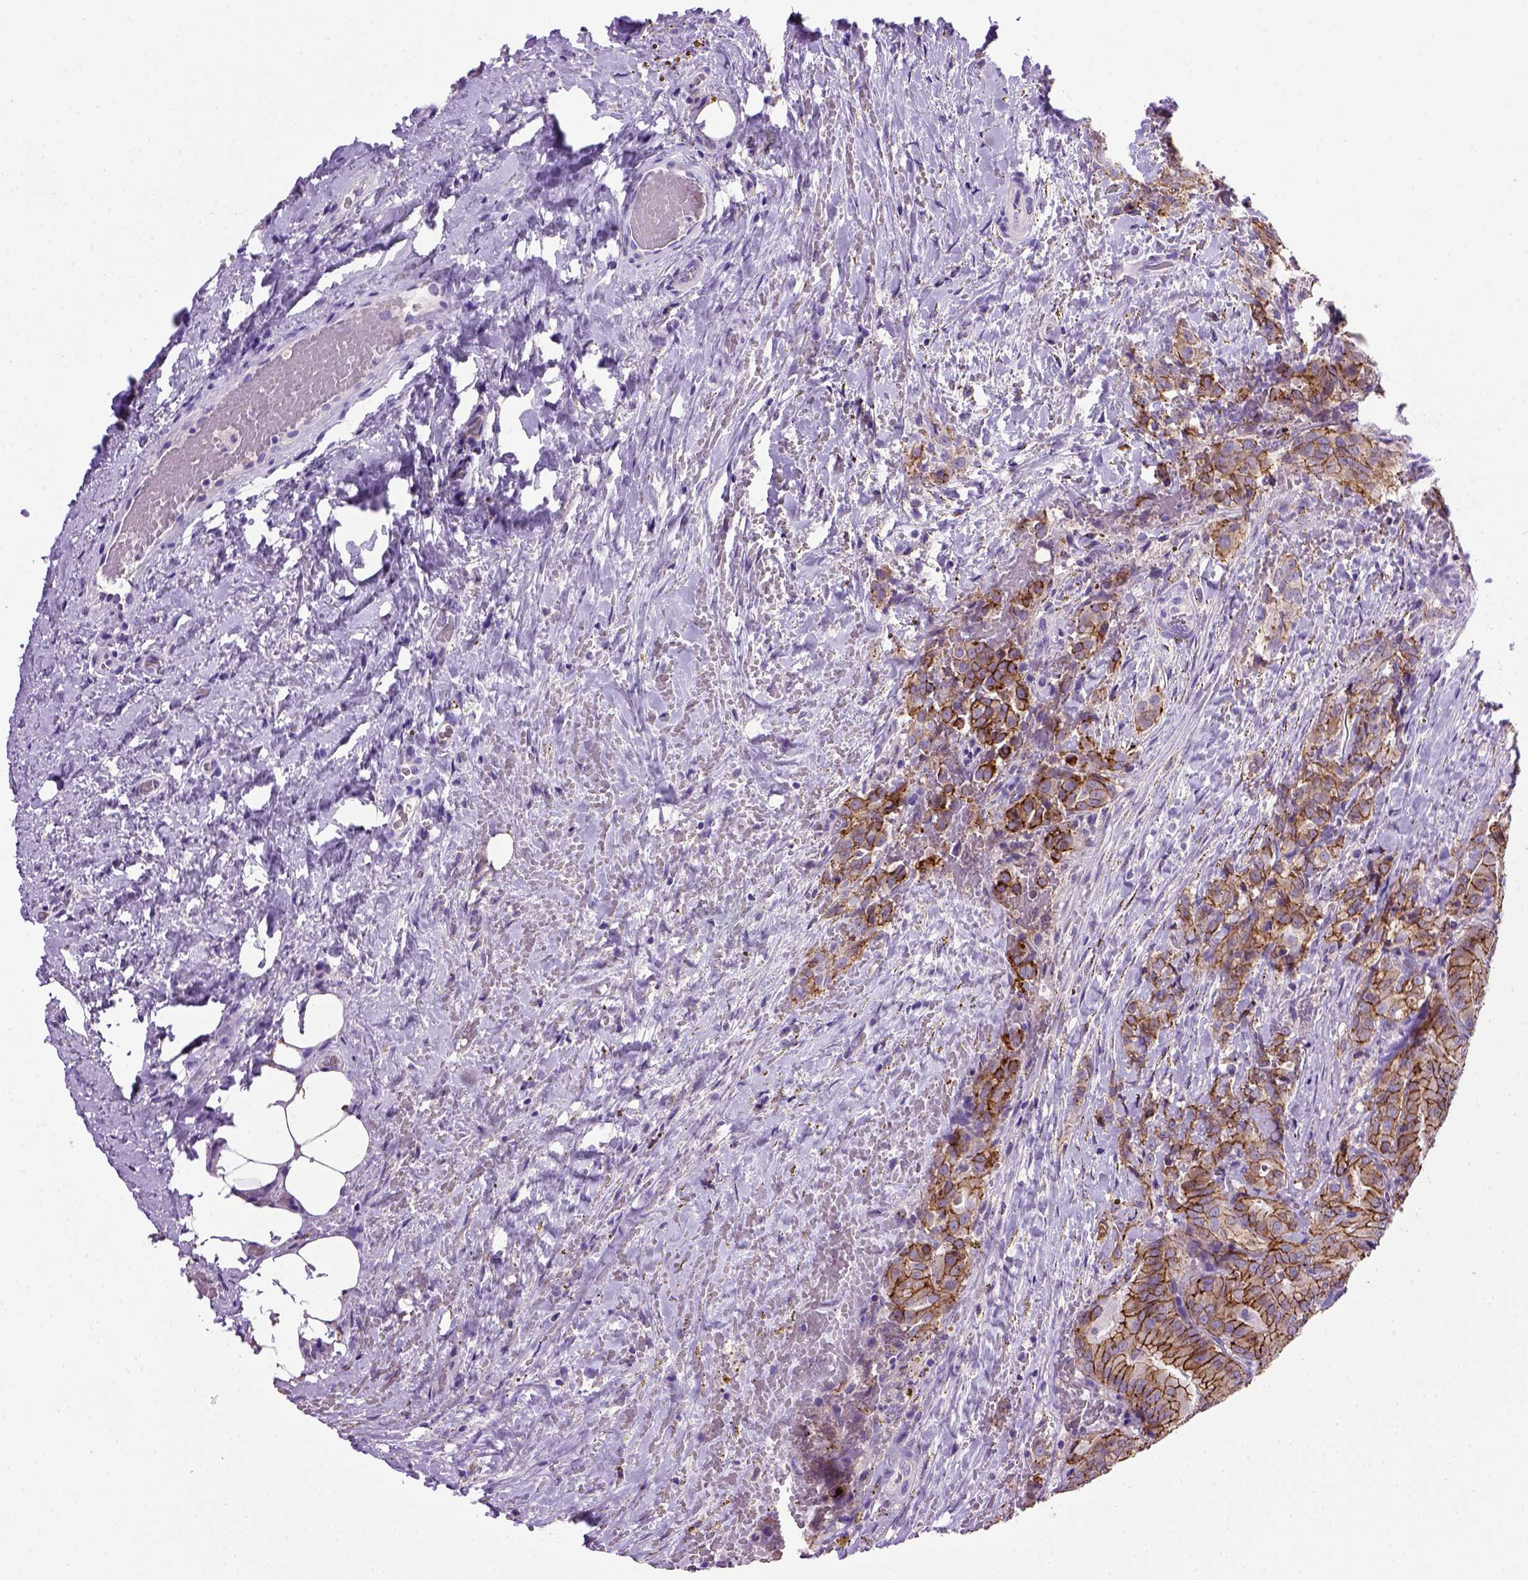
{"staining": {"intensity": "strong", "quantity": ">75%", "location": "cytoplasmic/membranous"}, "tissue": "thyroid cancer", "cell_type": "Tumor cells", "image_type": "cancer", "snomed": [{"axis": "morphology", "description": "Papillary adenocarcinoma, NOS"}, {"axis": "topography", "description": "Thyroid gland"}], "caption": "Papillary adenocarcinoma (thyroid) stained for a protein shows strong cytoplasmic/membranous positivity in tumor cells.", "gene": "CDH1", "patient": {"sex": "male", "age": 61}}